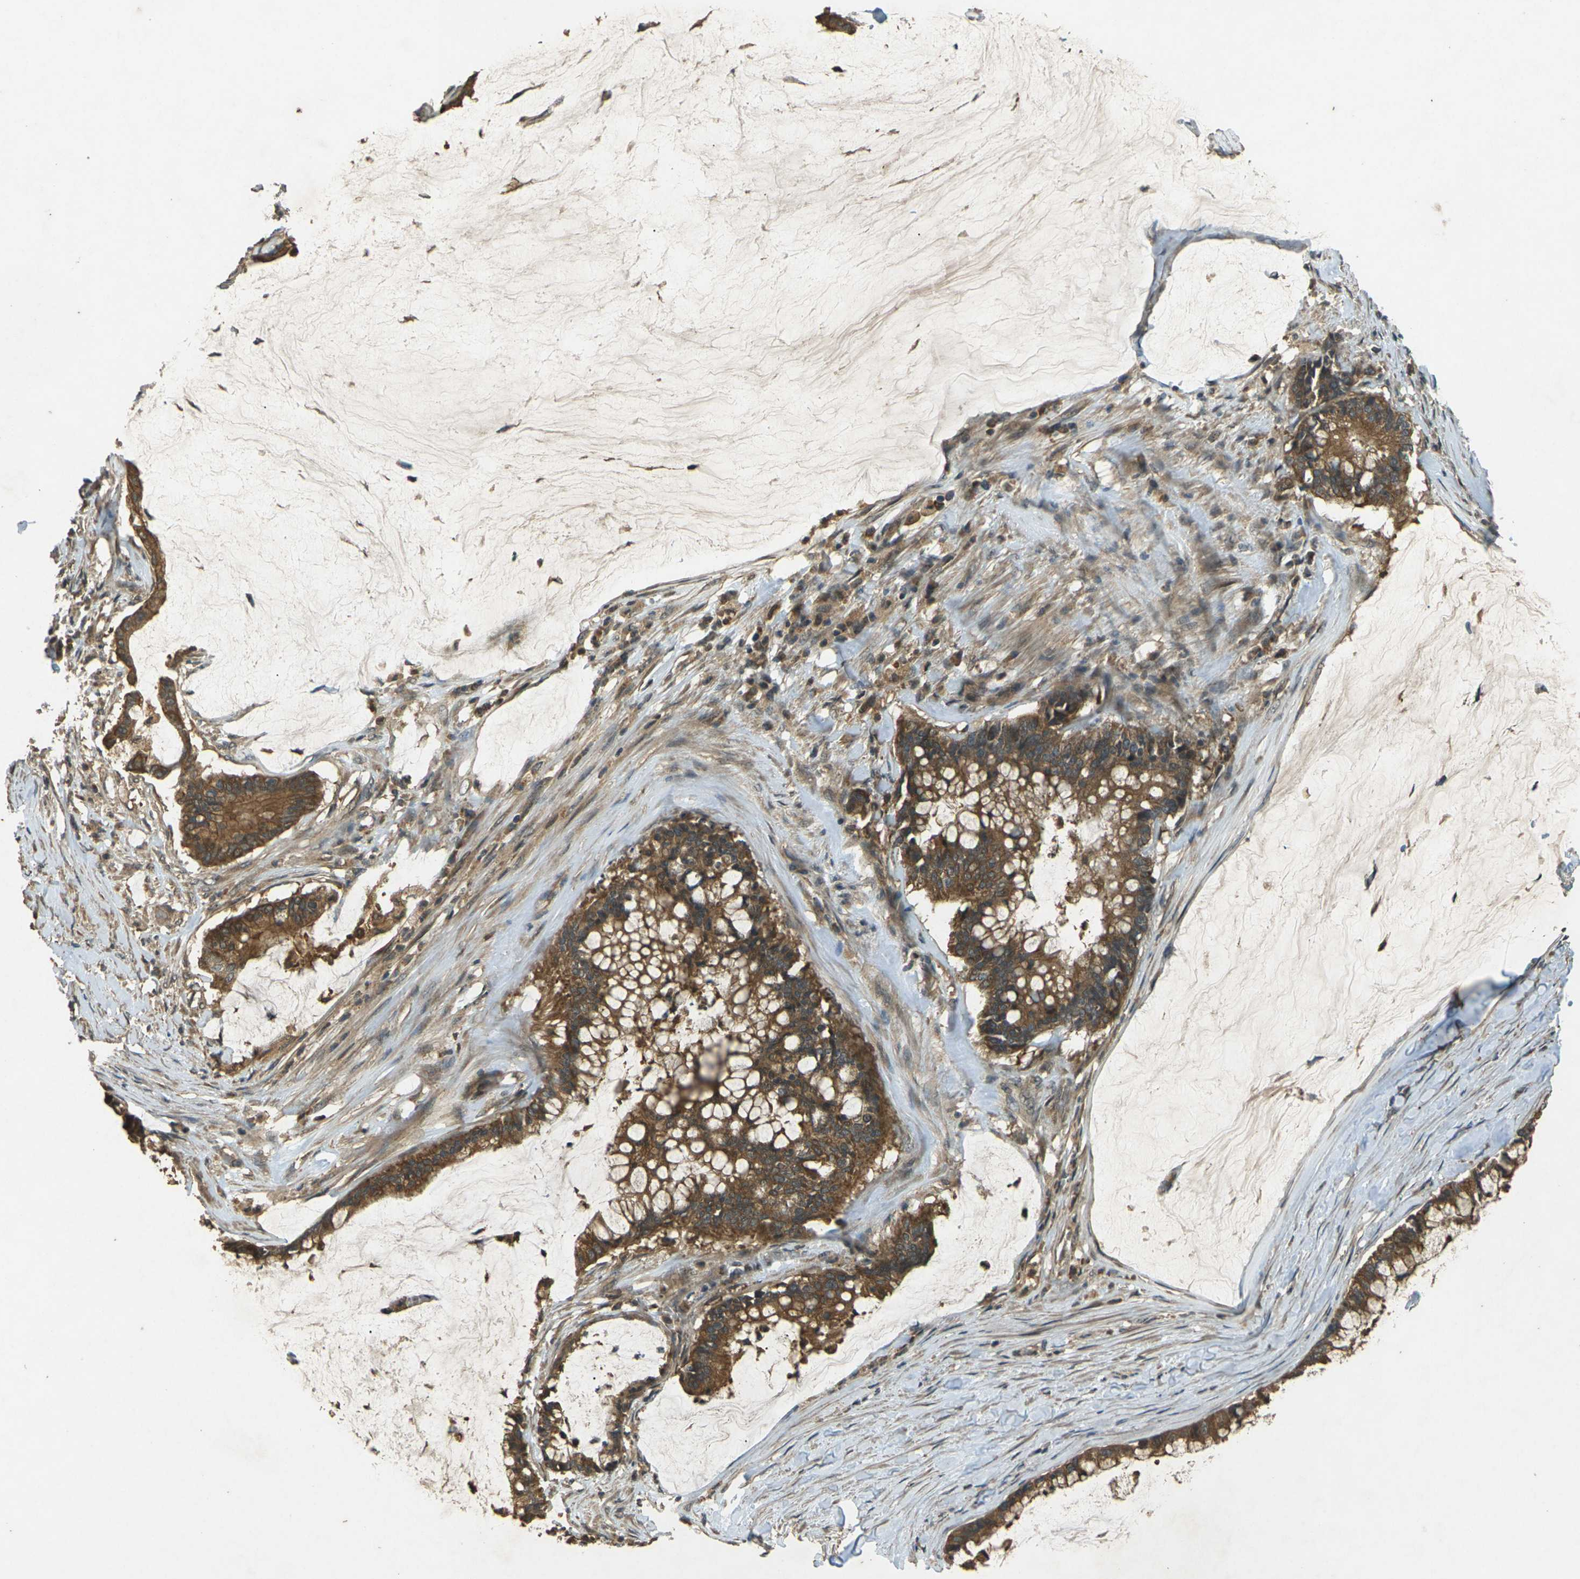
{"staining": {"intensity": "strong", "quantity": ">75%", "location": "cytoplasmic/membranous"}, "tissue": "pancreatic cancer", "cell_type": "Tumor cells", "image_type": "cancer", "snomed": [{"axis": "morphology", "description": "Adenocarcinoma, NOS"}, {"axis": "topography", "description": "Pancreas"}], "caption": "The image displays staining of pancreatic cancer, revealing strong cytoplasmic/membranous protein expression (brown color) within tumor cells.", "gene": "TAP1", "patient": {"sex": "male", "age": 41}}